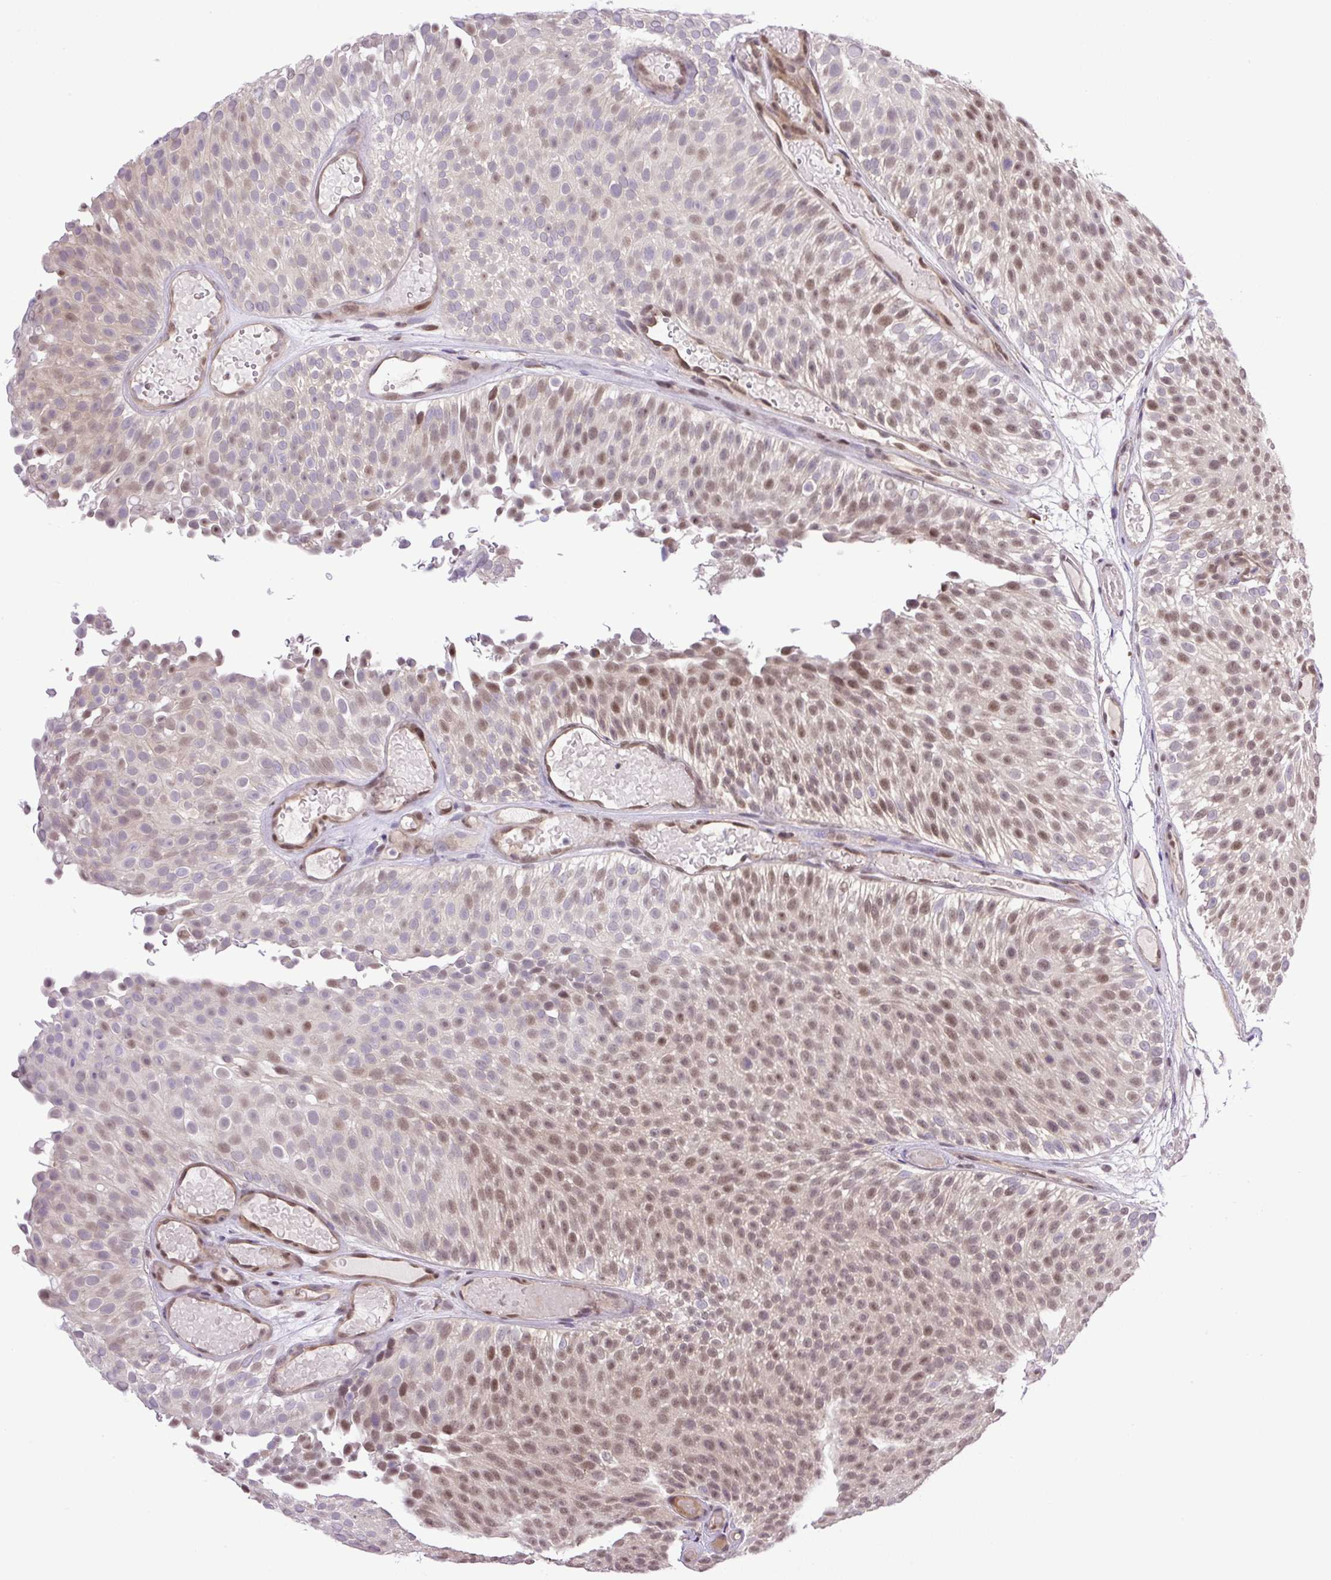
{"staining": {"intensity": "moderate", "quantity": "25%-75%", "location": "nuclear"}, "tissue": "urothelial cancer", "cell_type": "Tumor cells", "image_type": "cancer", "snomed": [{"axis": "morphology", "description": "Urothelial carcinoma, Low grade"}, {"axis": "topography", "description": "Urinary bladder"}], "caption": "Urothelial cancer stained with DAB (3,3'-diaminobenzidine) IHC demonstrates medium levels of moderate nuclear positivity in about 25%-75% of tumor cells.", "gene": "SGTA", "patient": {"sex": "male", "age": 78}}